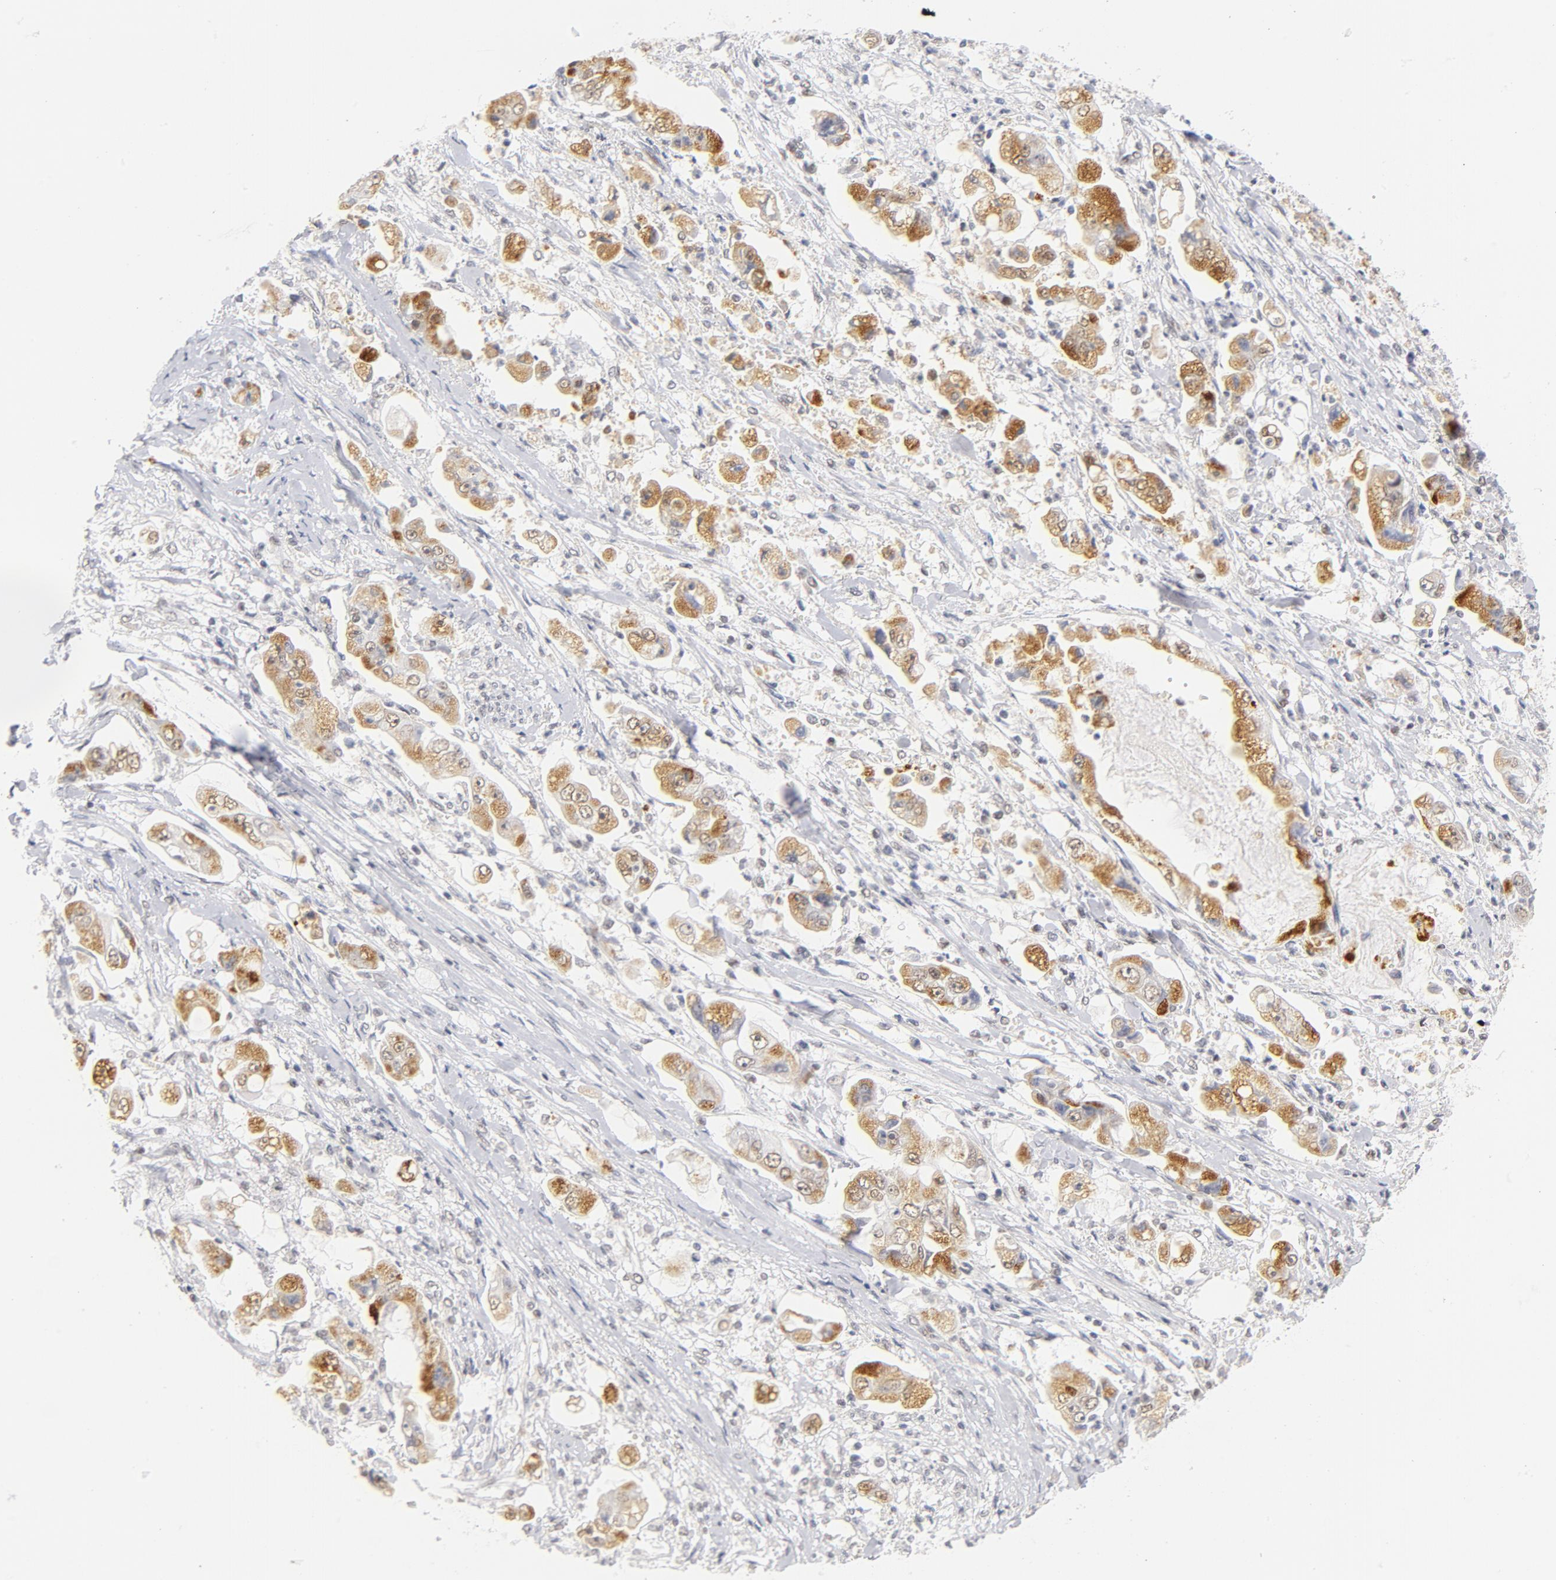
{"staining": {"intensity": "strong", "quantity": "25%-75%", "location": "cytoplasmic/membranous,nuclear"}, "tissue": "stomach cancer", "cell_type": "Tumor cells", "image_type": "cancer", "snomed": [{"axis": "morphology", "description": "Adenocarcinoma, NOS"}, {"axis": "topography", "description": "Stomach"}], "caption": "This histopathology image exhibits immunohistochemistry staining of human adenocarcinoma (stomach), with high strong cytoplasmic/membranous and nuclear expression in about 25%-75% of tumor cells.", "gene": "BAP1", "patient": {"sex": "male", "age": 62}}